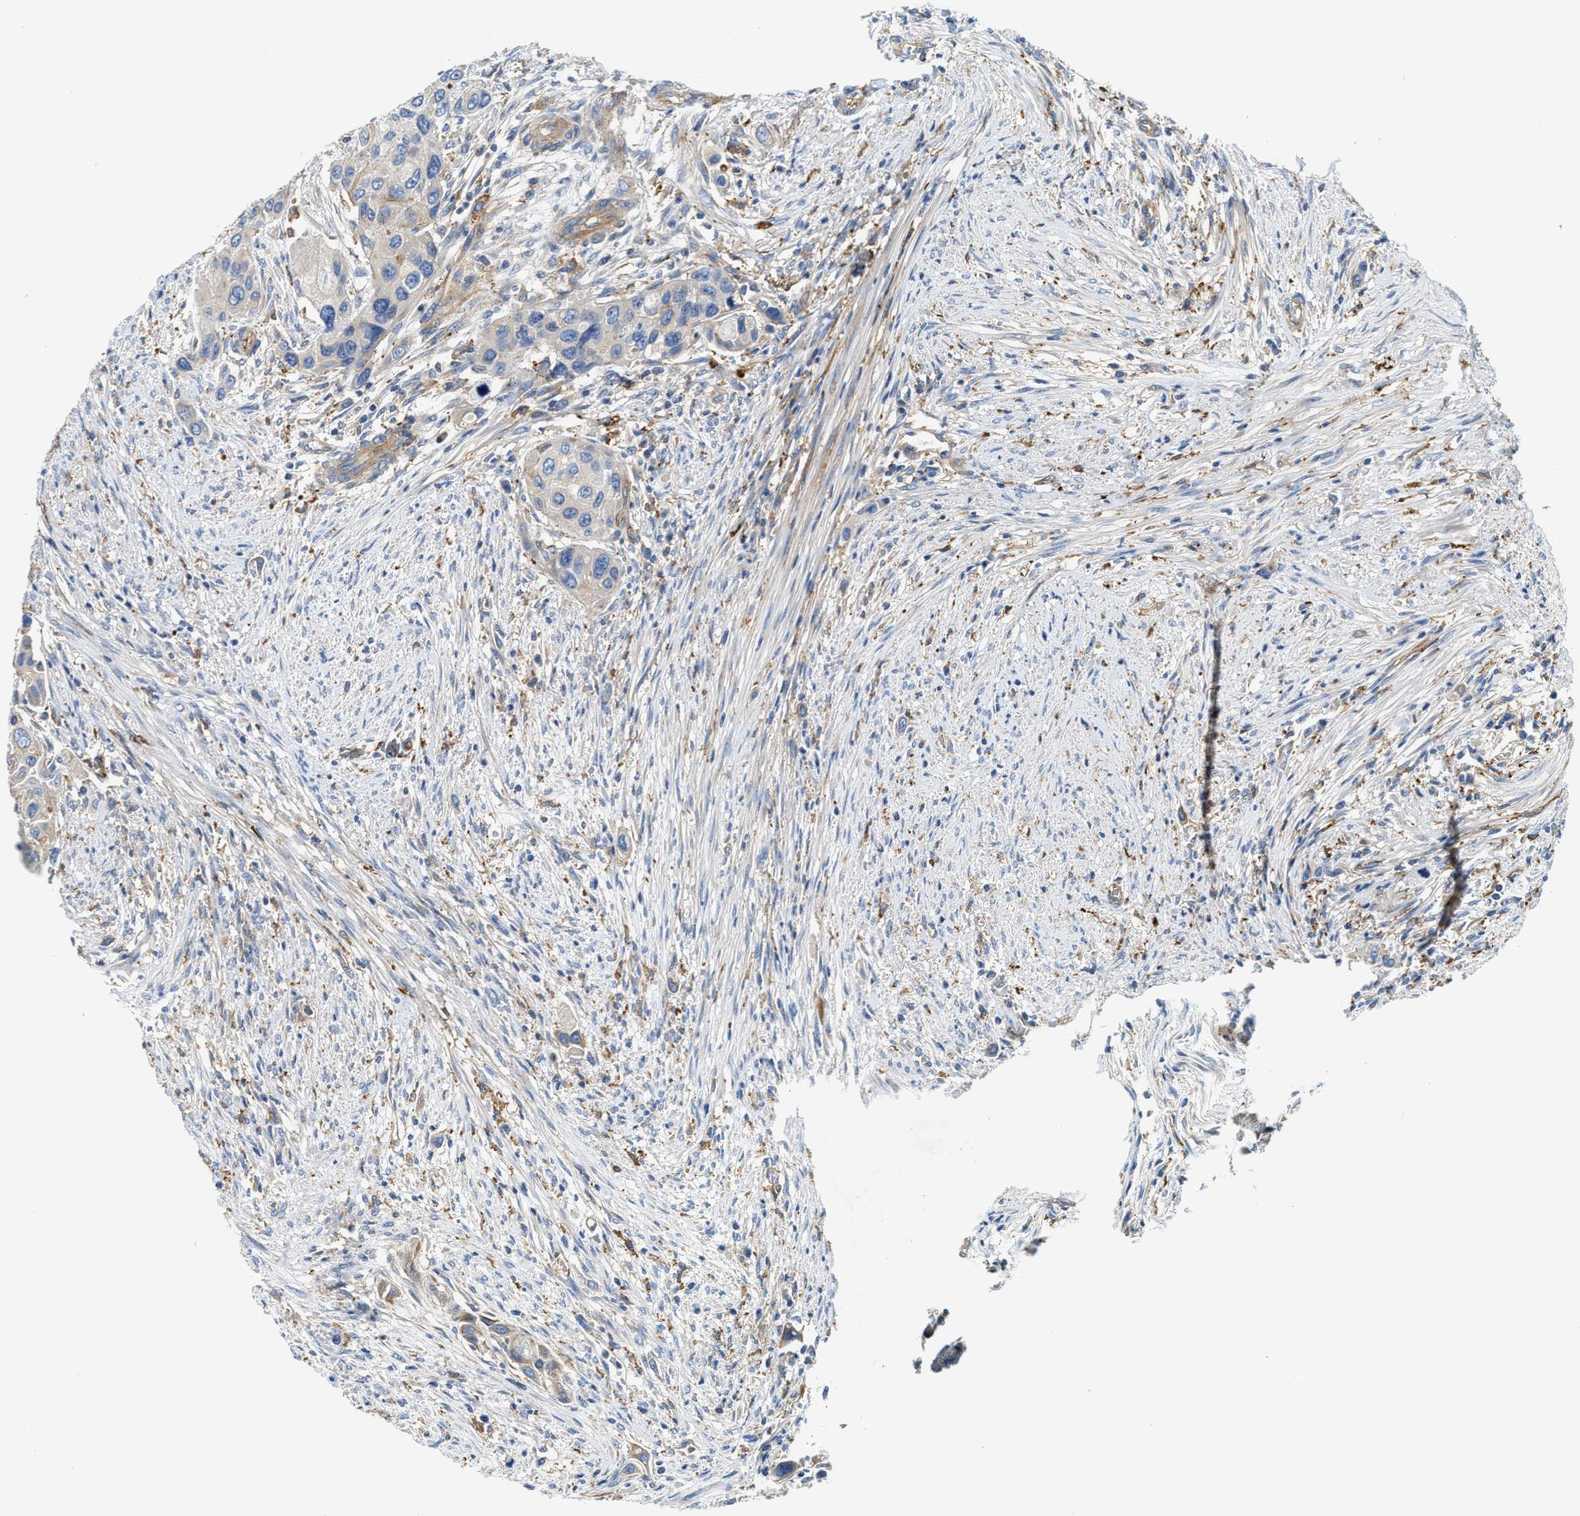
{"staining": {"intensity": "negative", "quantity": "none", "location": "none"}, "tissue": "urothelial cancer", "cell_type": "Tumor cells", "image_type": "cancer", "snomed": [{"axis": "morphology", "description": "Urothelial carcinoma, High grade"}, {"axis": "topography", "description": "Urinary bladder"}], "caption": "A high-resolution micrograph shows immunohistochemistry staining of urothelial cancer, which exhibits no significant positivity in tumor cells.", "gene": "NSUN7", "patient": {"sex": "female", "age": 56}}